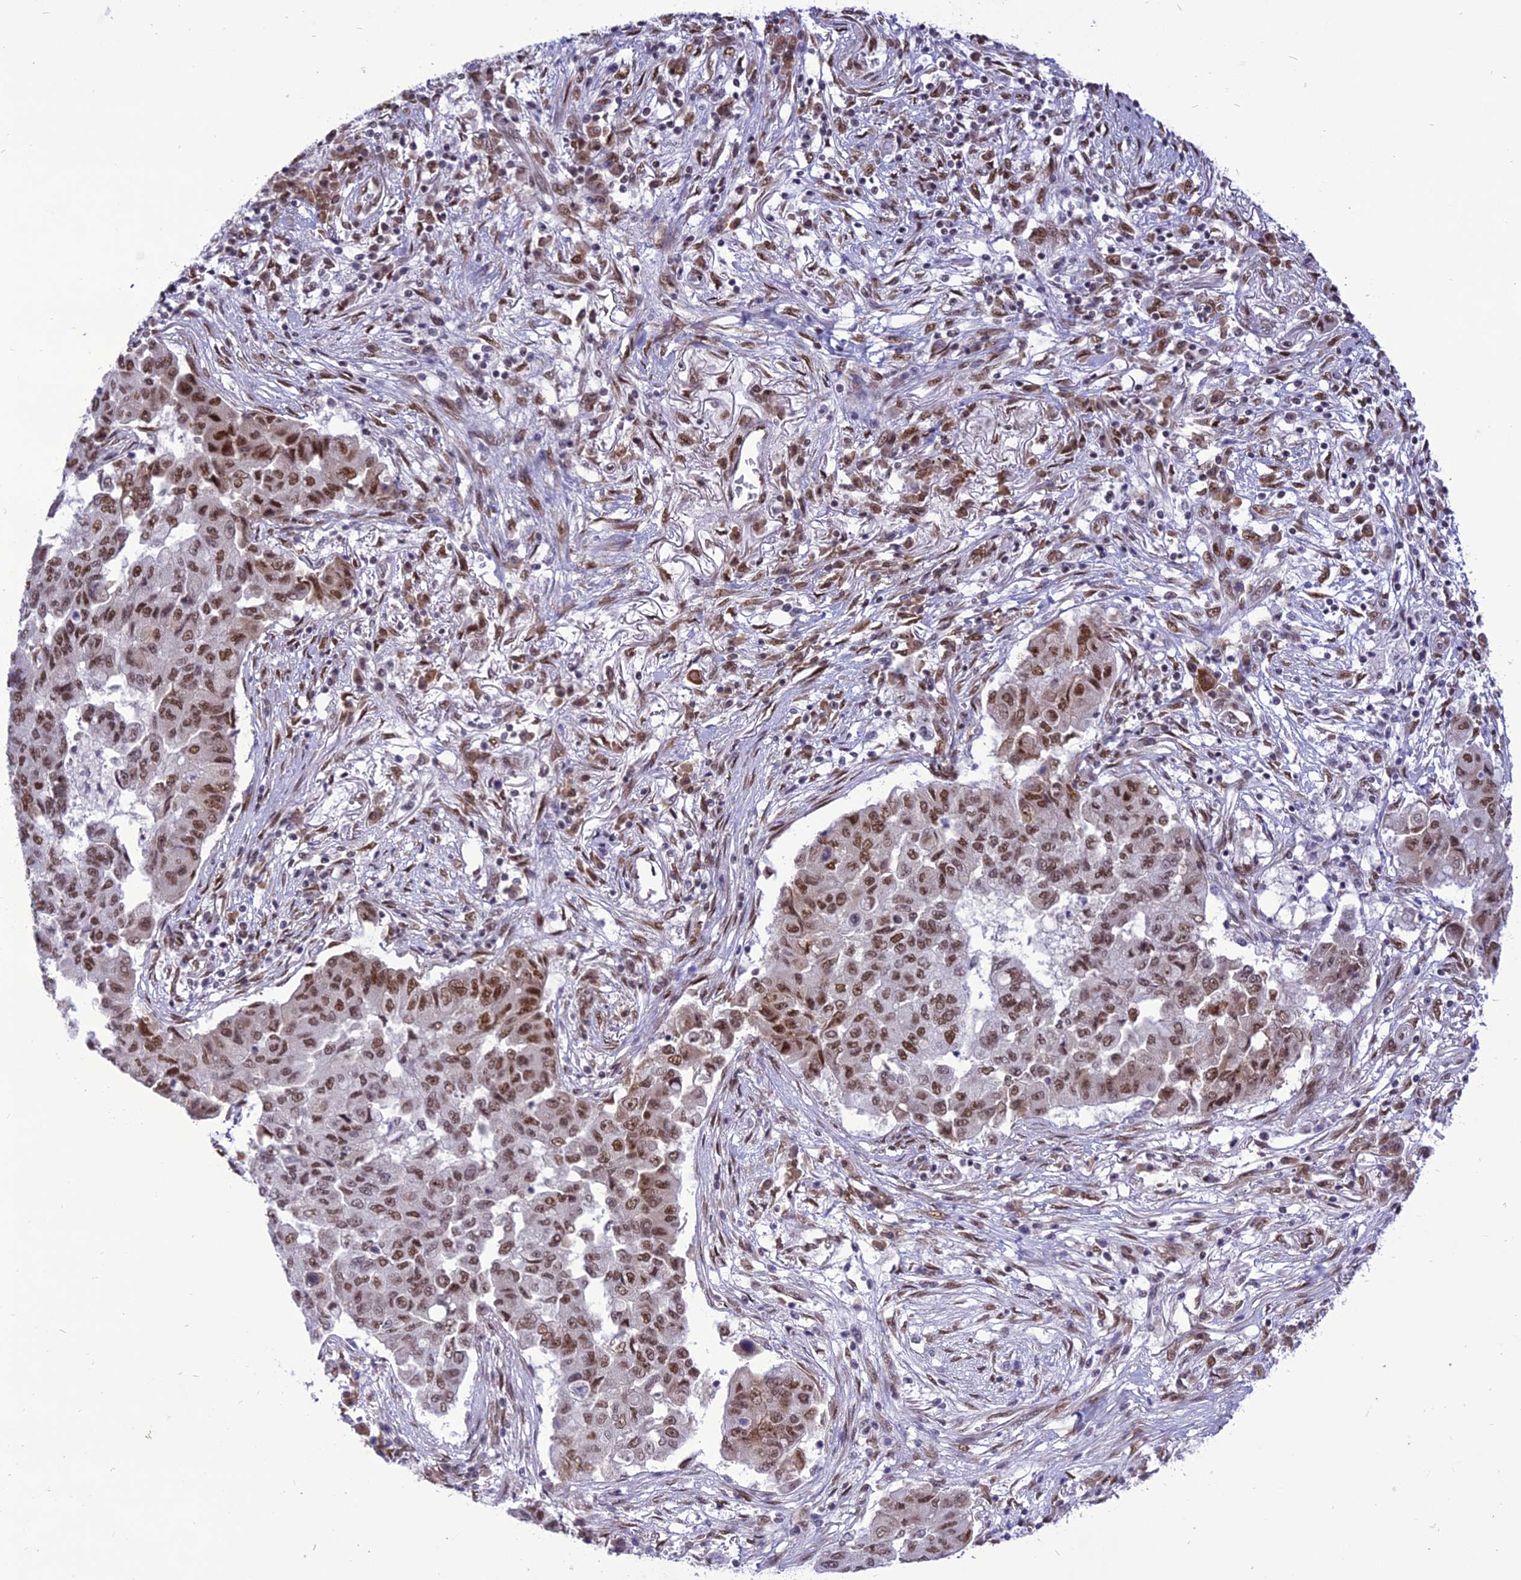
{"staining": {"intensity": "moderate", "quantity": ">75%", "location": "nuclear"}, "tissue": "lung cancer", "cell_type": "Tumor cells", "image_type": "cancer", "snomed": [{"axis": "morphology", "description": "Squamous cell carcinoma, NOS"}, {"axis": "topography", "description": "Lung"}], "caption": "Squamous cell carcinoma (lung) was stained to show a protein in brown. There is medium levels of moderate nuclear expression in approximately >75% of tumor cells.", "gene": "DDX1", "patient": {"sex": "male", "age": 74}}